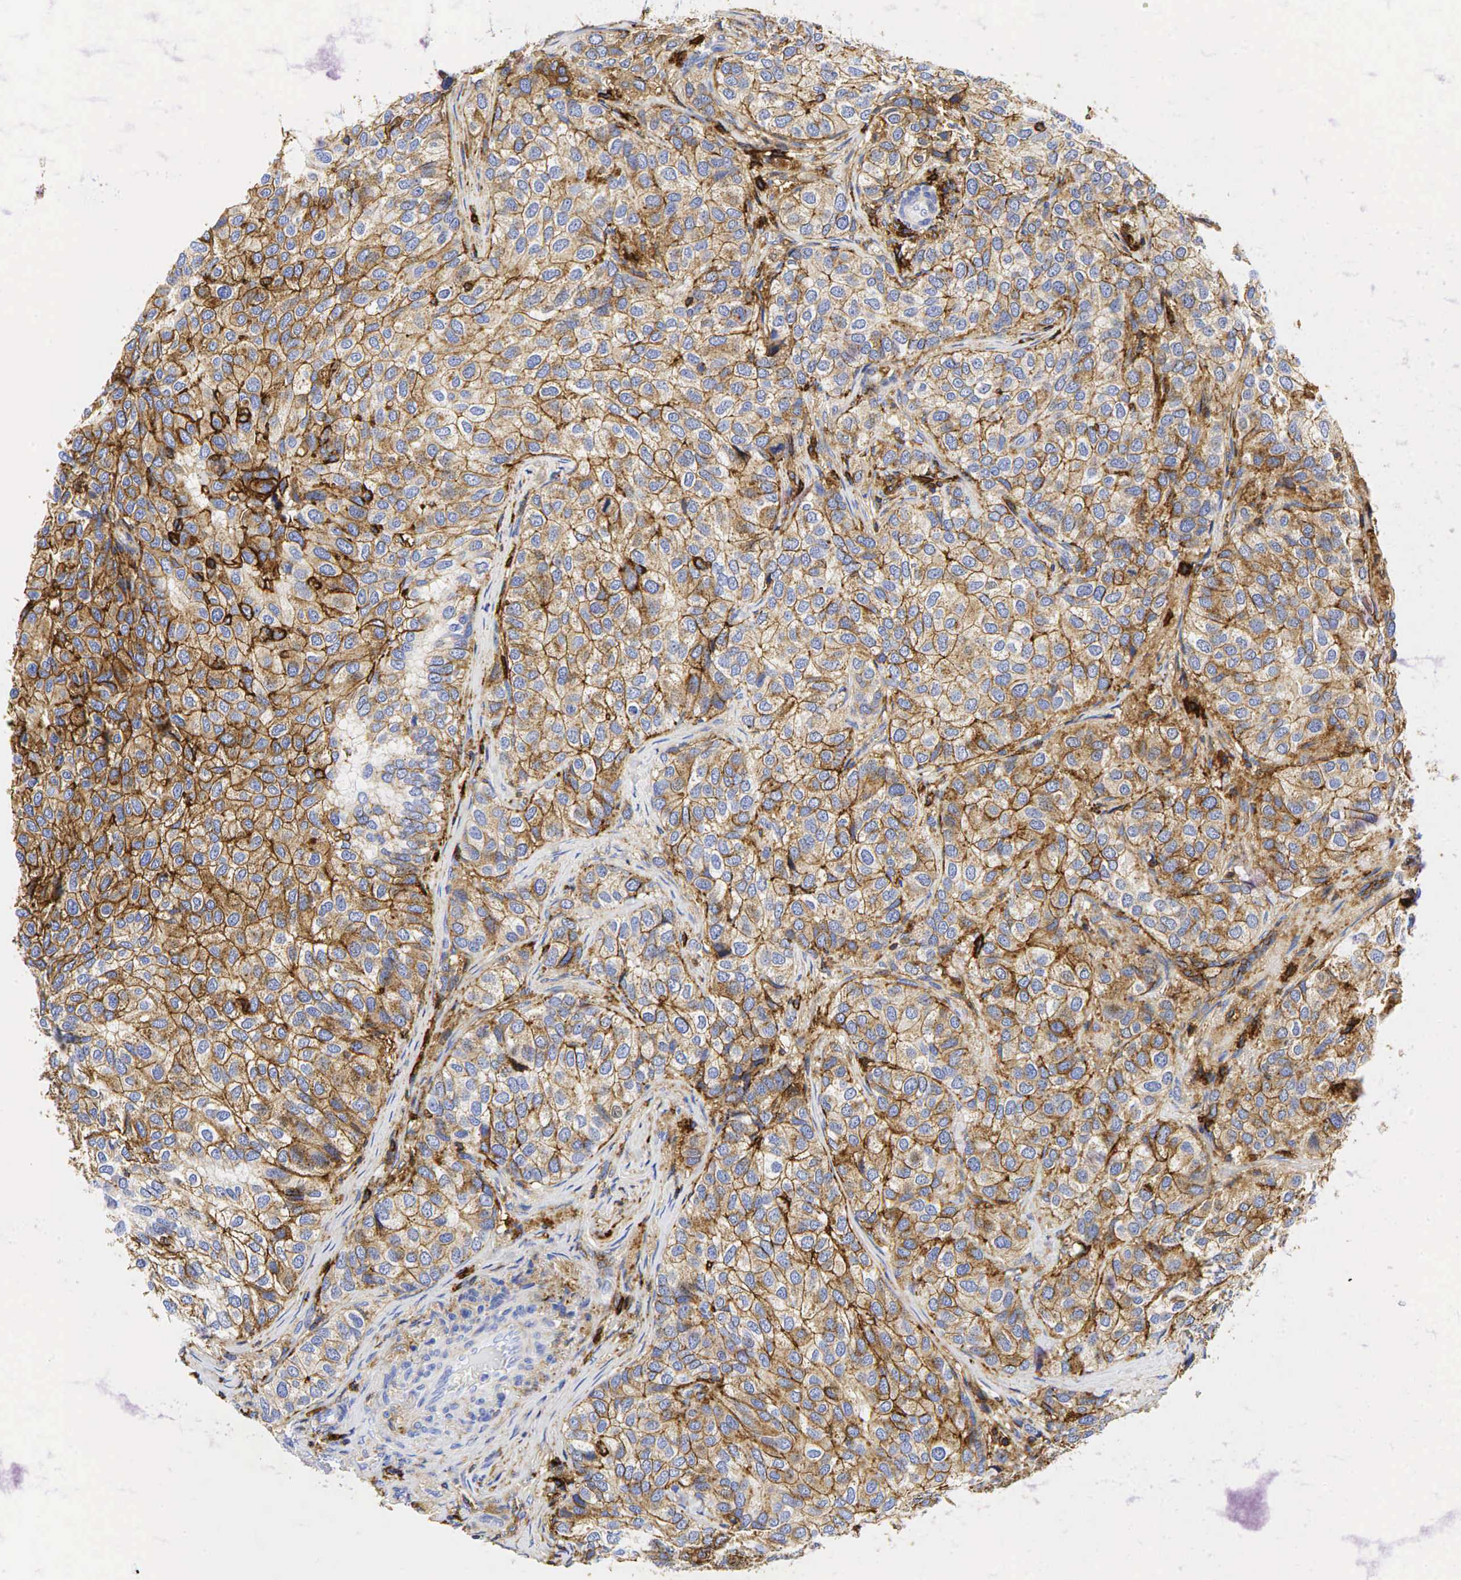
{"staining": {"intensity": "moderate", "quantity": ">75%", "location": "cytoplasmic/membranous"}, "tissue": "breast cancer", "cell_type": "Tumor cells", "image_type": "cancer", "snomed": [{"axis": "morphology", "description": "Duct carcinoma"}, {"axis": "topography", "description": "Breast"}], "caption": "A high-resolution photomicrograph shows immunohistochemistry (IHC) staining of breast cancer, which shows moderate cytoplasmic/membranous expression in approximately >75% of tumor cells. Using DAB (brown) and hematoxylin (blue) stains, captured at high magnification using brightfield microscopy.", "gene": "CD44", "patient": {"sex": "female", "age": 68}}